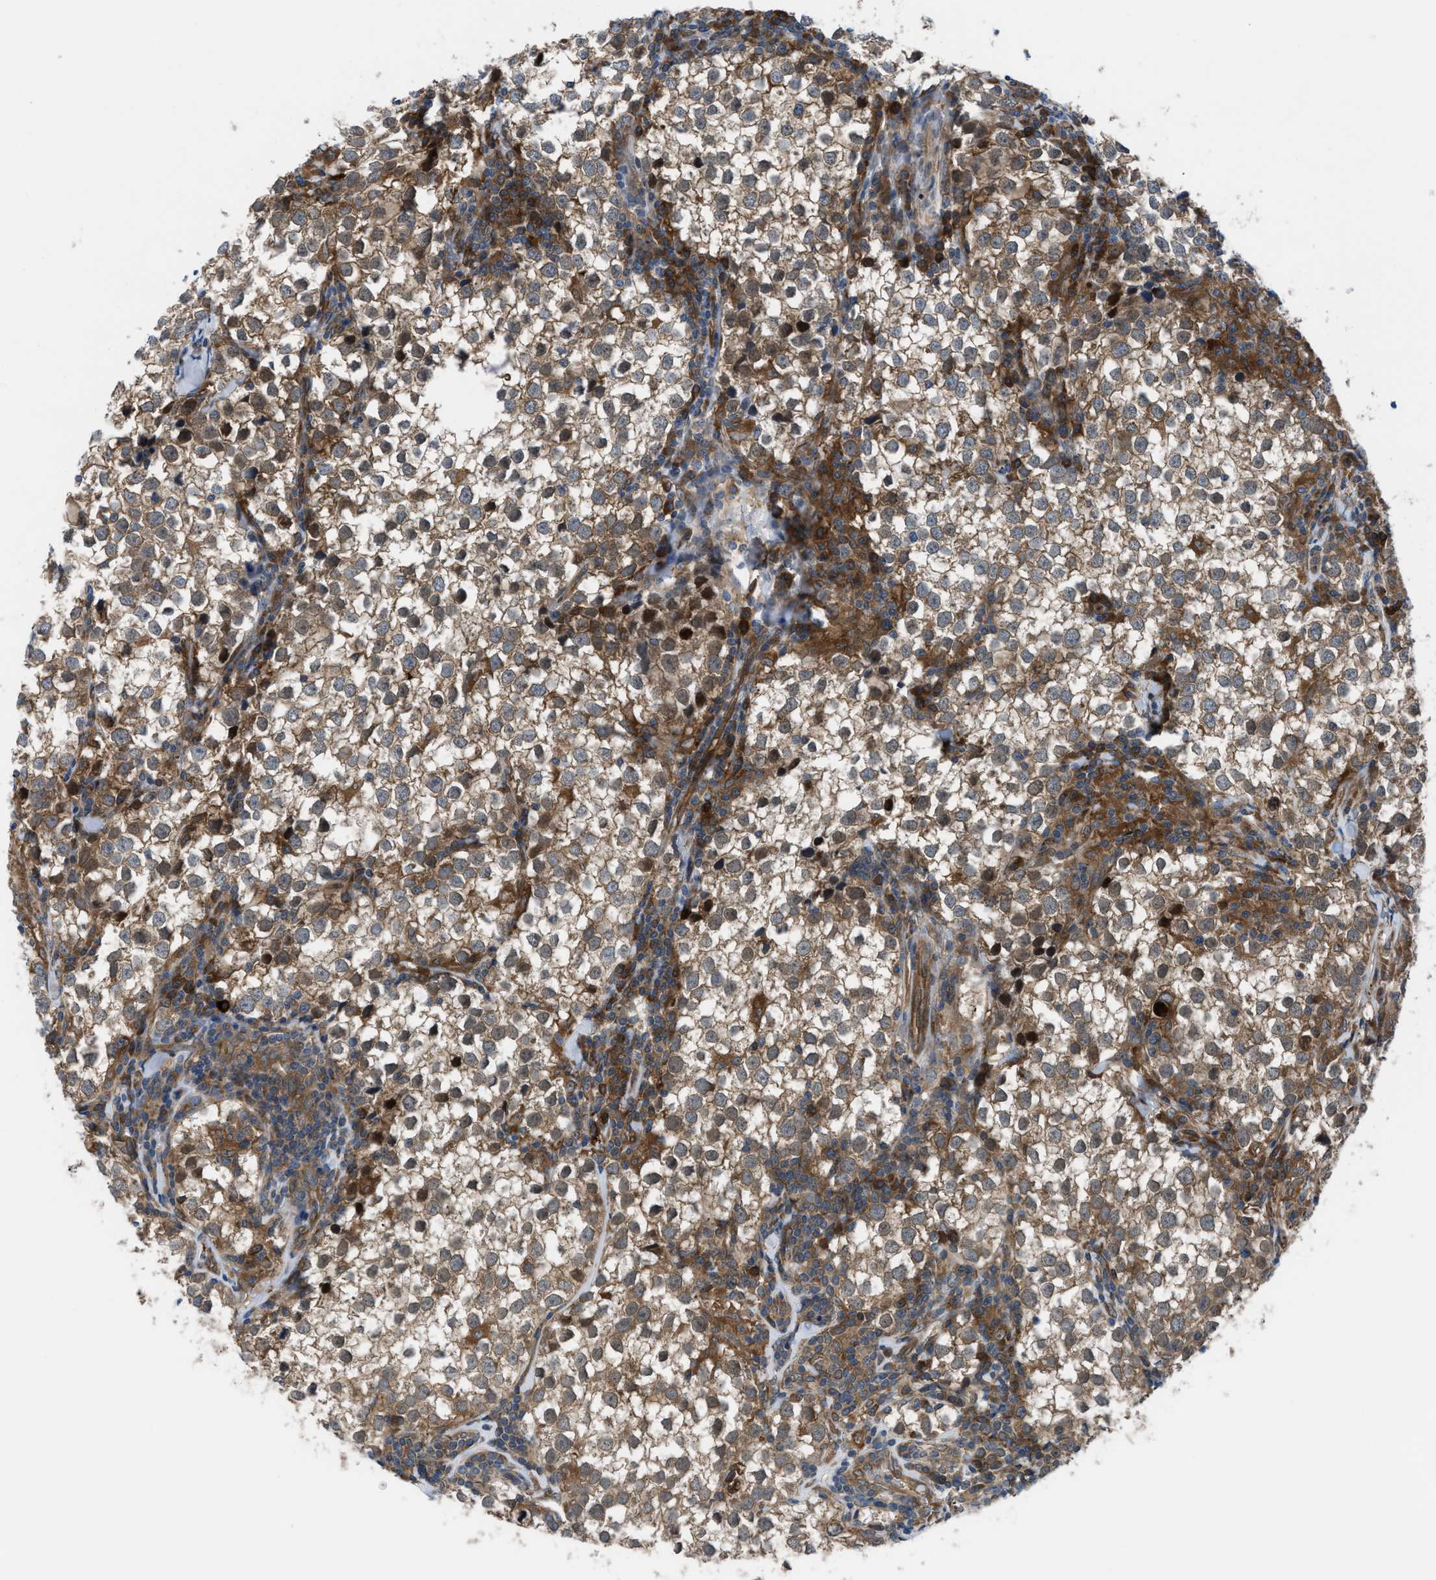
{"staining": {"intensity": "moderate", "quantity": ">75%", "location": "cytoplasmic/membranous"}, "tissue": "testis cancer", "cell_type": "Tumor cells", "image_type": "cancer", "snomed": [{"axis": "morphology", "description": "Seminoma, NOS"}, {"axis": "morphology", "description": "Carcinoma, Embryonal, NOS"}, {"axis": "topography", "description": "Testis"}], "caption": "Testis cancer (embryonal carcinoma) was stained to show a protein in brown. There is medium levels of moderate cytoplasmic/membranous staining in about >75% of tumor cells.", "gene": "BAZ2B", "patient": {"sex": "male", "age": 36}}